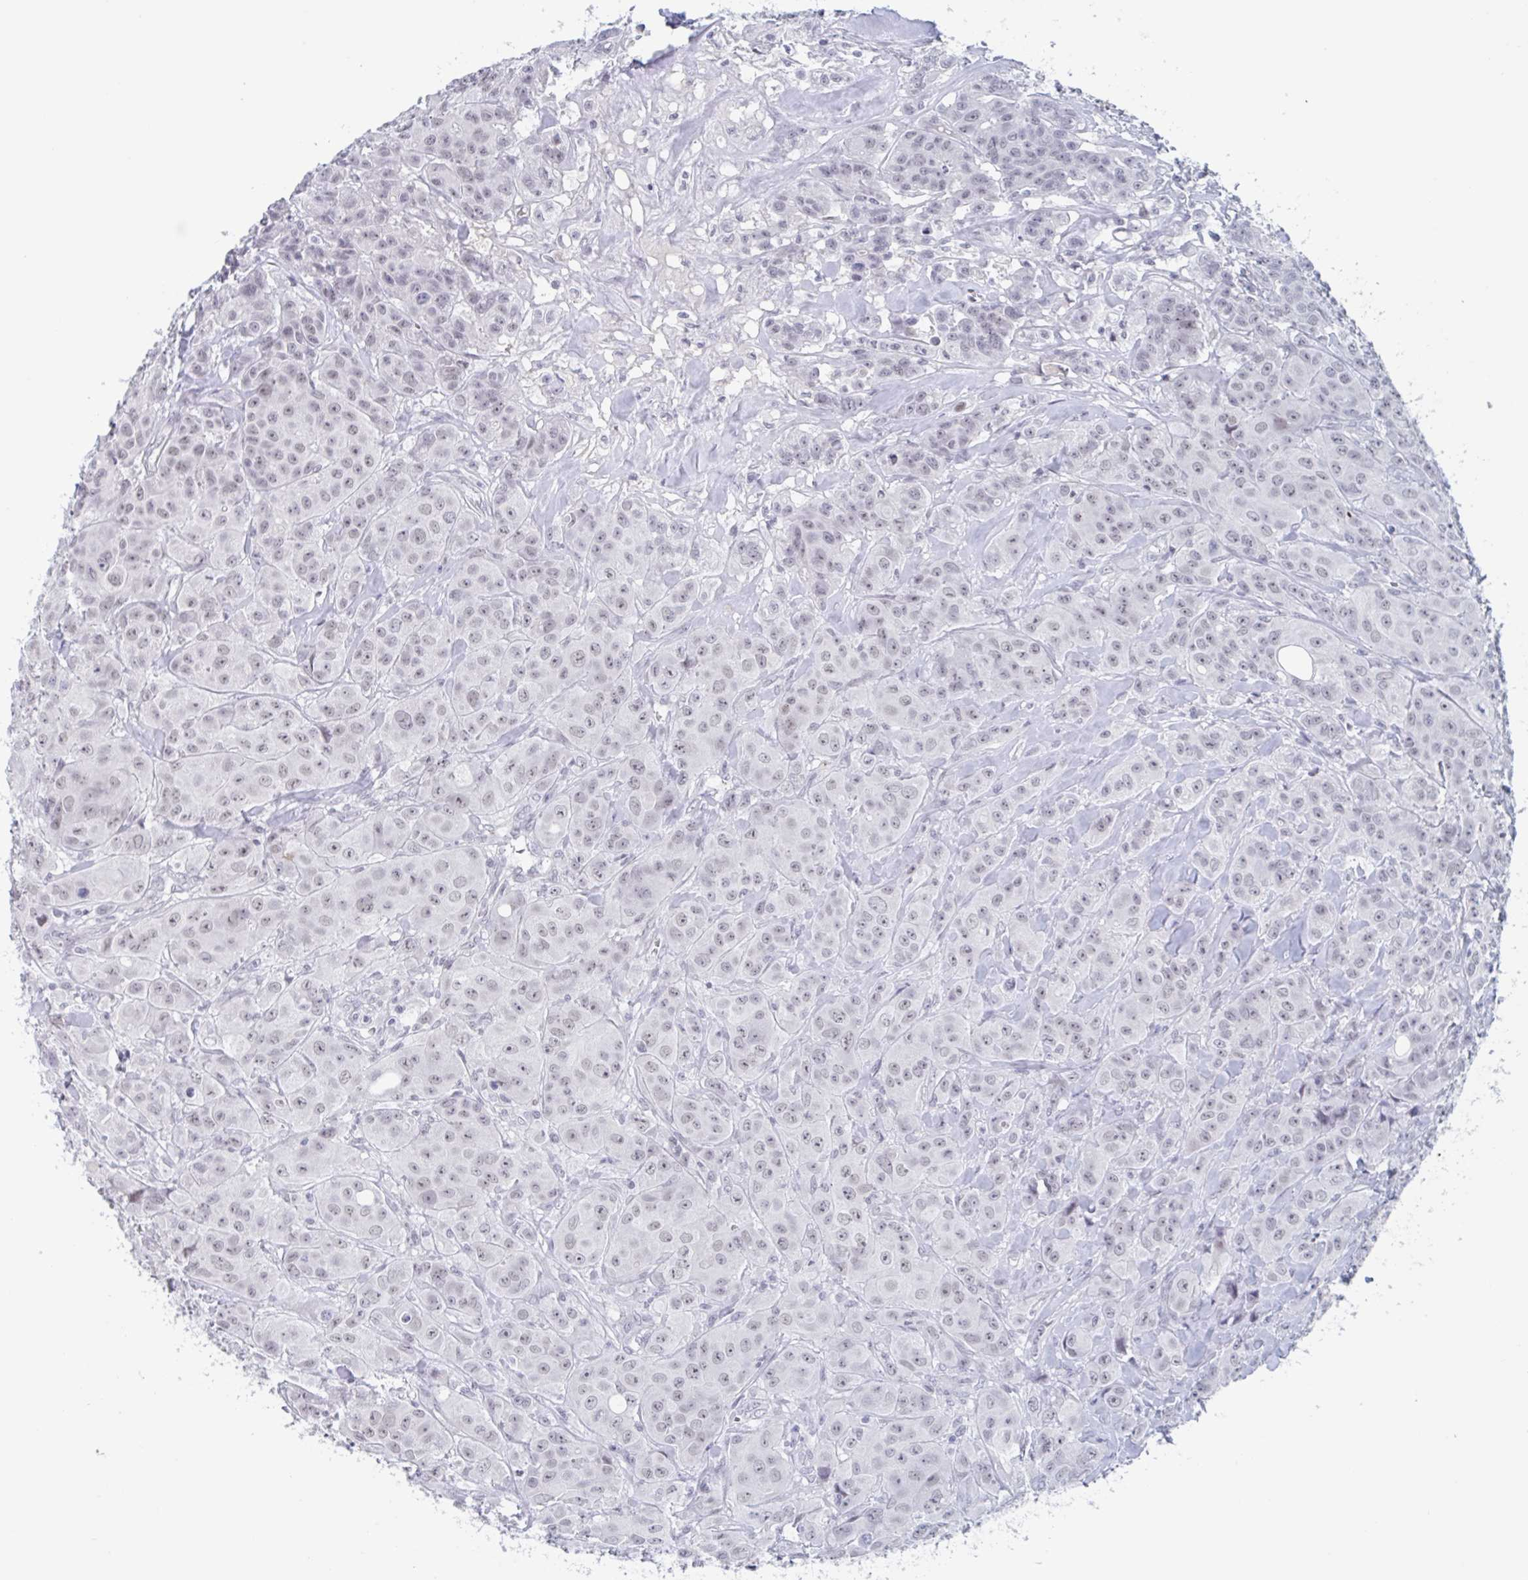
{"staining": {"intensity": "negative", "quantity": "none", "location": "none"}, "tissue": "breast cancer", "cell_type": "Tumor cells", "image_type": "cancer", "snomed": [{"axis": "morphology", "description": "Normal tissue, NOS"}, {"axis": "morphology", "description": "Duct carcinoma"}, {"axis": "topography", "description": "Breast"}], "caption": "This is an IHC histopathology image of human invasive ductal carcinoma (breast). There is no expression in tumor cells.", "gene": "KDM4D", "patient": {"sex": "female", "age": 43}}